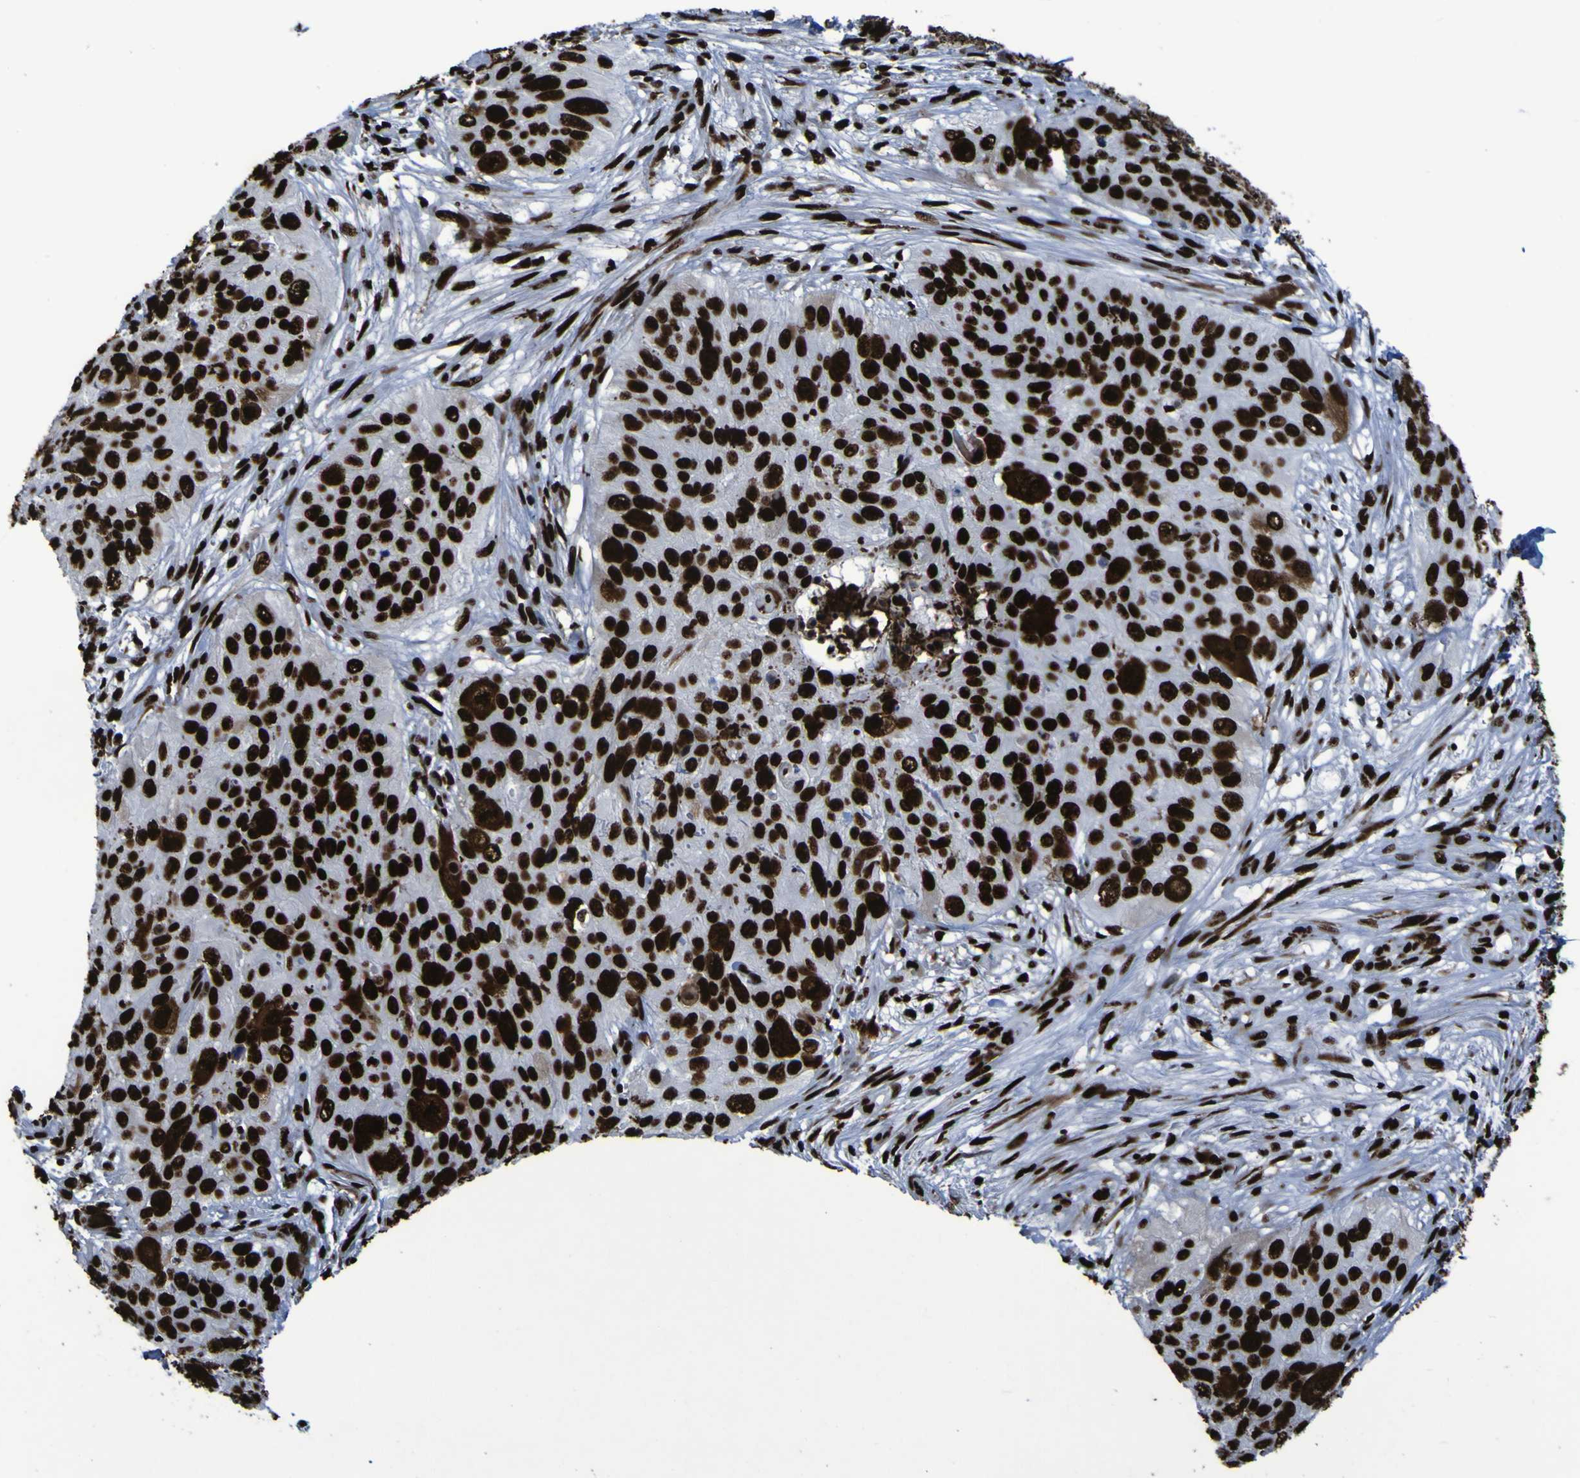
{"staining": {"intensity": "strong", "quantity": ">75%", "location": "nuclear"}, "tissue": "skin cancer", "cell_type": "Tumor cells", "image_type": "cancer", "snomed": [{"axis": "morphology", "description": "Squamous cell carcinoma, NOS"}, {"axis": "topography", "description": "Skin"}], "caption": "DAB (3,3'-diaminobenzidine) immunohistochemical staining of human skin squamous cell carcinoma shows strong nuclear protein staining in about >75% of tumor cells.", "gene": "NPM1", "patient": {"sex": "female", "age": 80}}